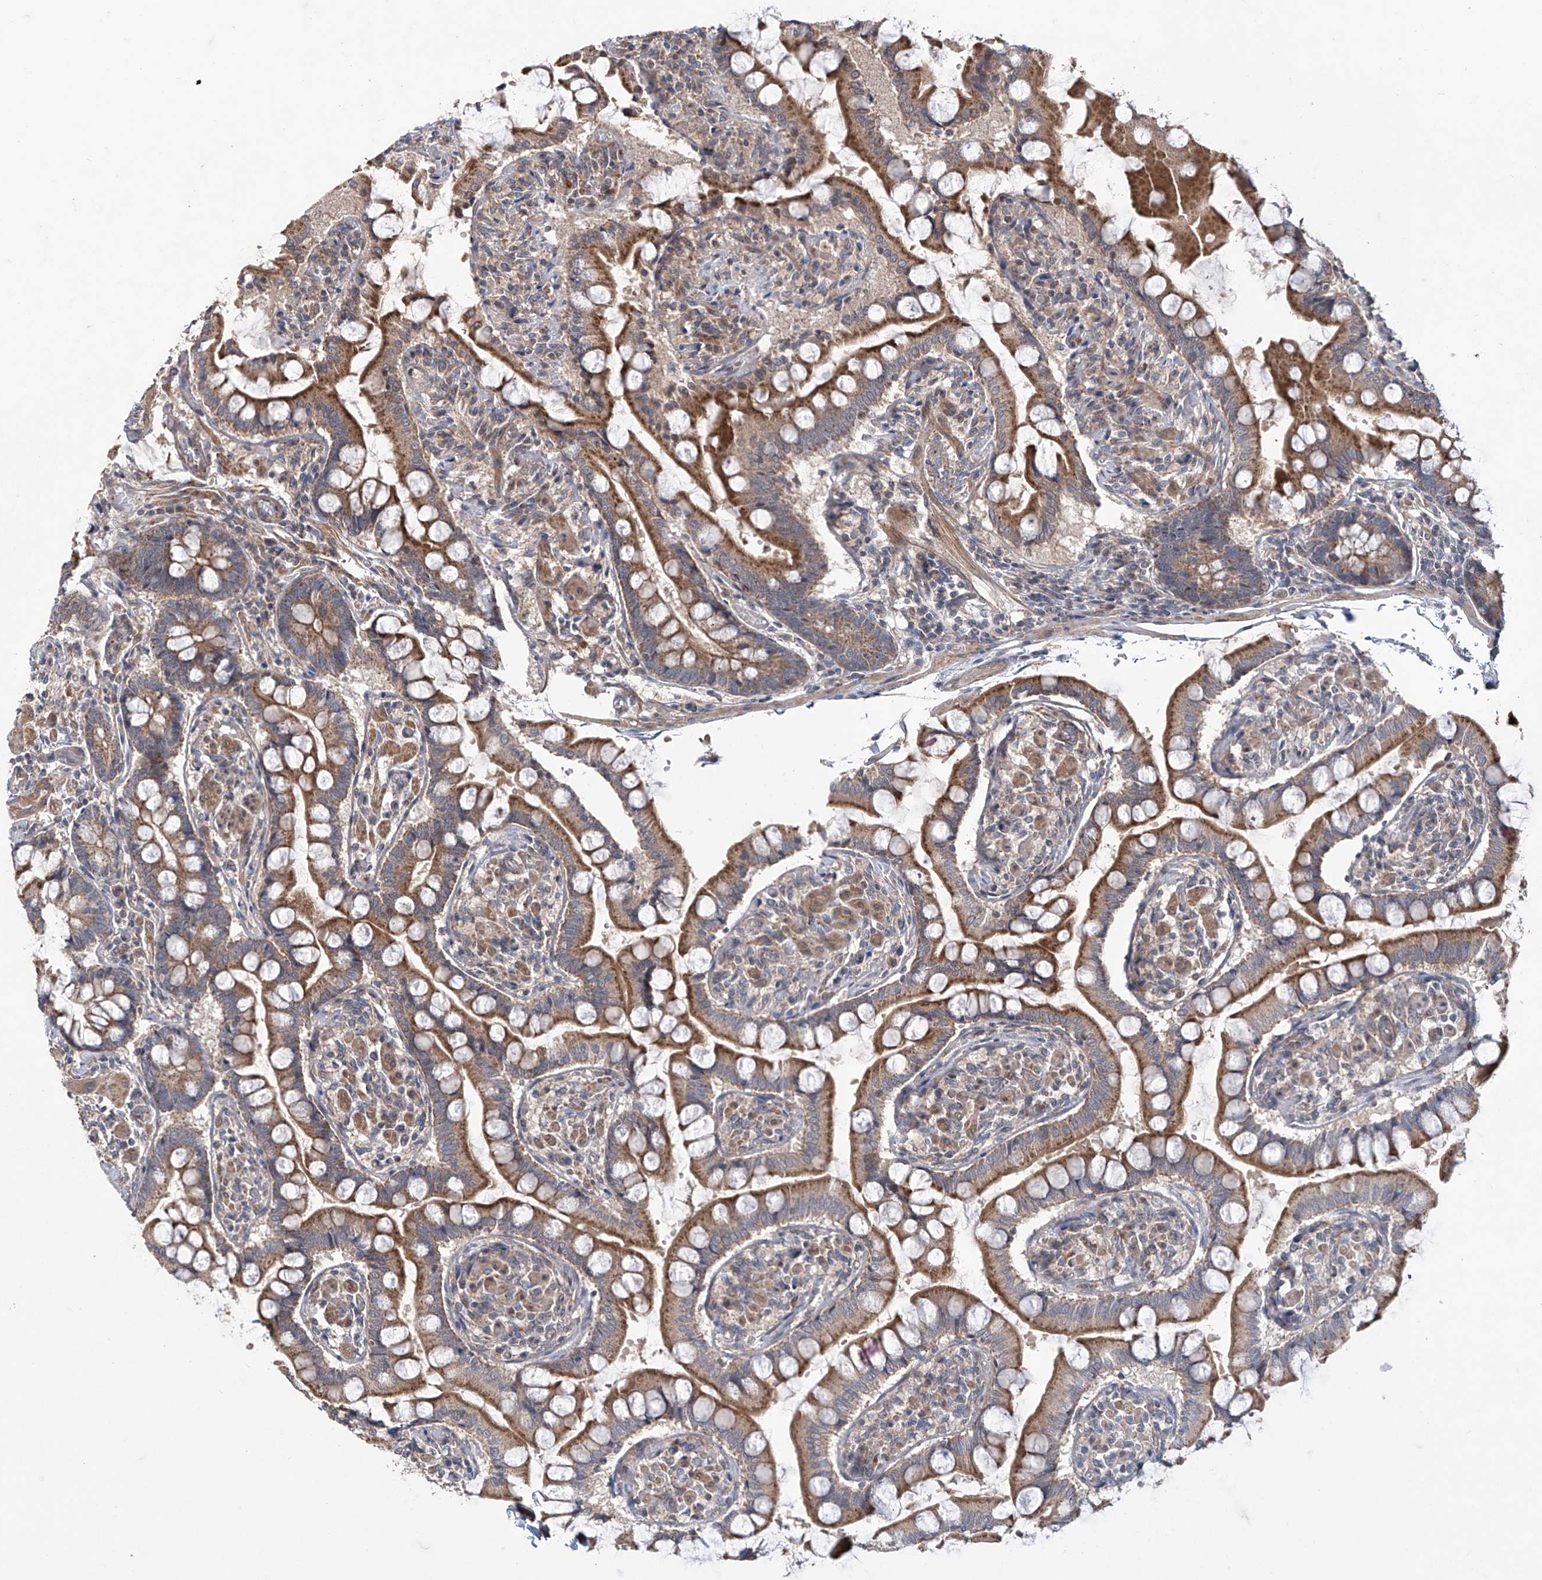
{"staining": {"intensity": "moderate", "quantity": ">75%", "location": "cytoplasmic/membranous"}, "tissue": "small intestine", "cell_type": "Glandular cells", "image_type": "normal", "snomed": [{"axis": "morphology", "description": "Normal tissue, NOS"}, {"axis": "topography", "description": "Small intestine"}], "caption": "Glandular cells exhibit medium levels of moderate cytoplasmic/membranous expression in approximately >75% of cells in benign small intestine.", "gene": "TRIM60", "patient": {"sex": "male", "age": 41}}